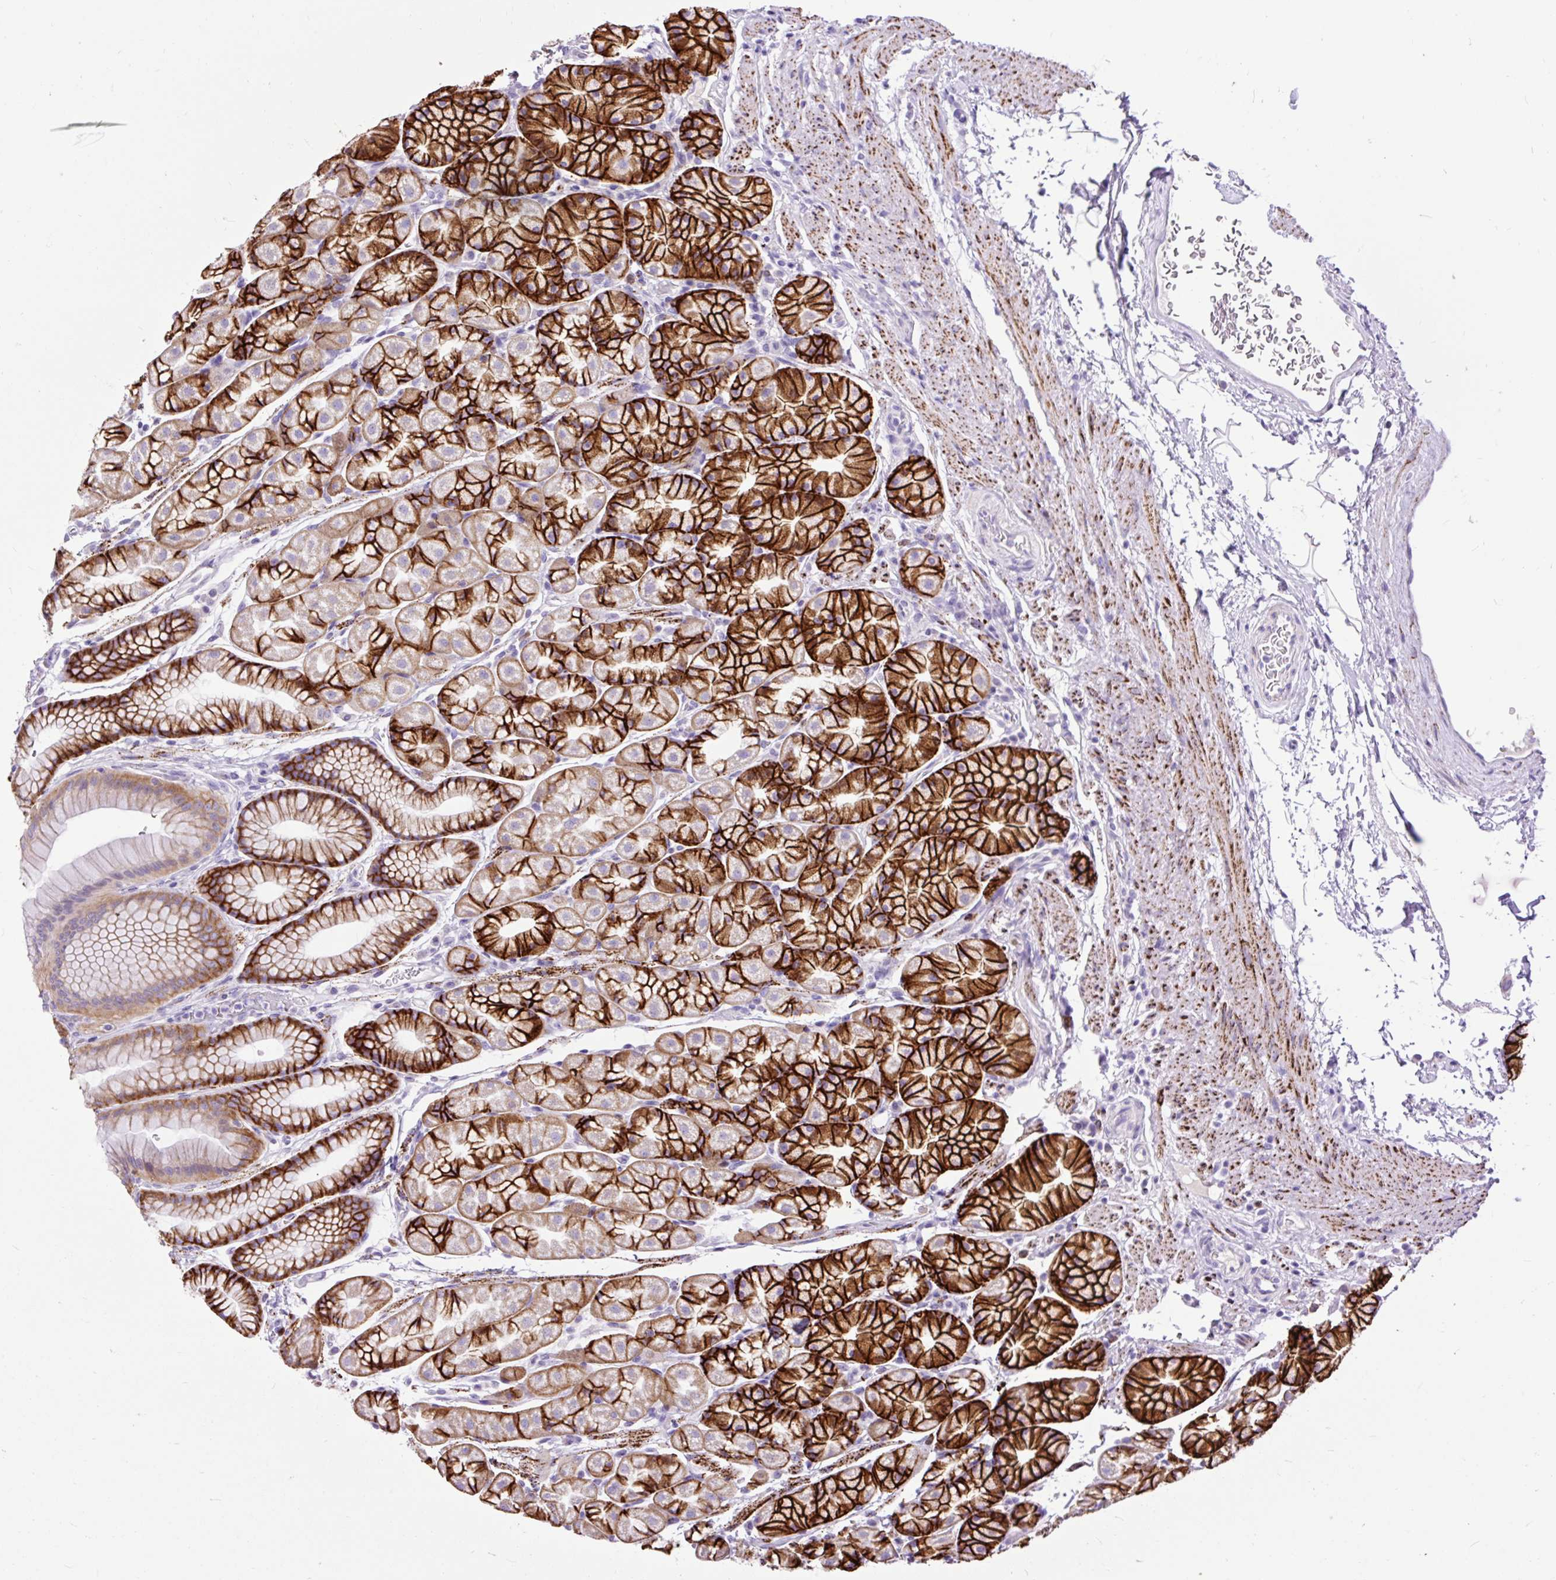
{"staining": {"intensity": "strong", "quantity": "25%-75%", "location": "cytoplasmic/membranous"}, "tissue": "stomach", "cell_type": "Glandular cells", "image_type": "normal", "snomed": [{"axis": "morphology", "description": "Normal tissue, NOS"}, {"axis": "topography", "description": "Stomach, lower"}], "caption": "Strong cytoplasmic/membranous protein staining is present in approximately 25%-75% of glandular cells in stomach. The staining is performed using DAB (3,3'-diaminobenzidine) brown chromogen to label protein expression. The nuclei are counter-stained blue using hematoxylin.", "gene": "ZNF256", "patient": {"sex": "male", "age": 67}}